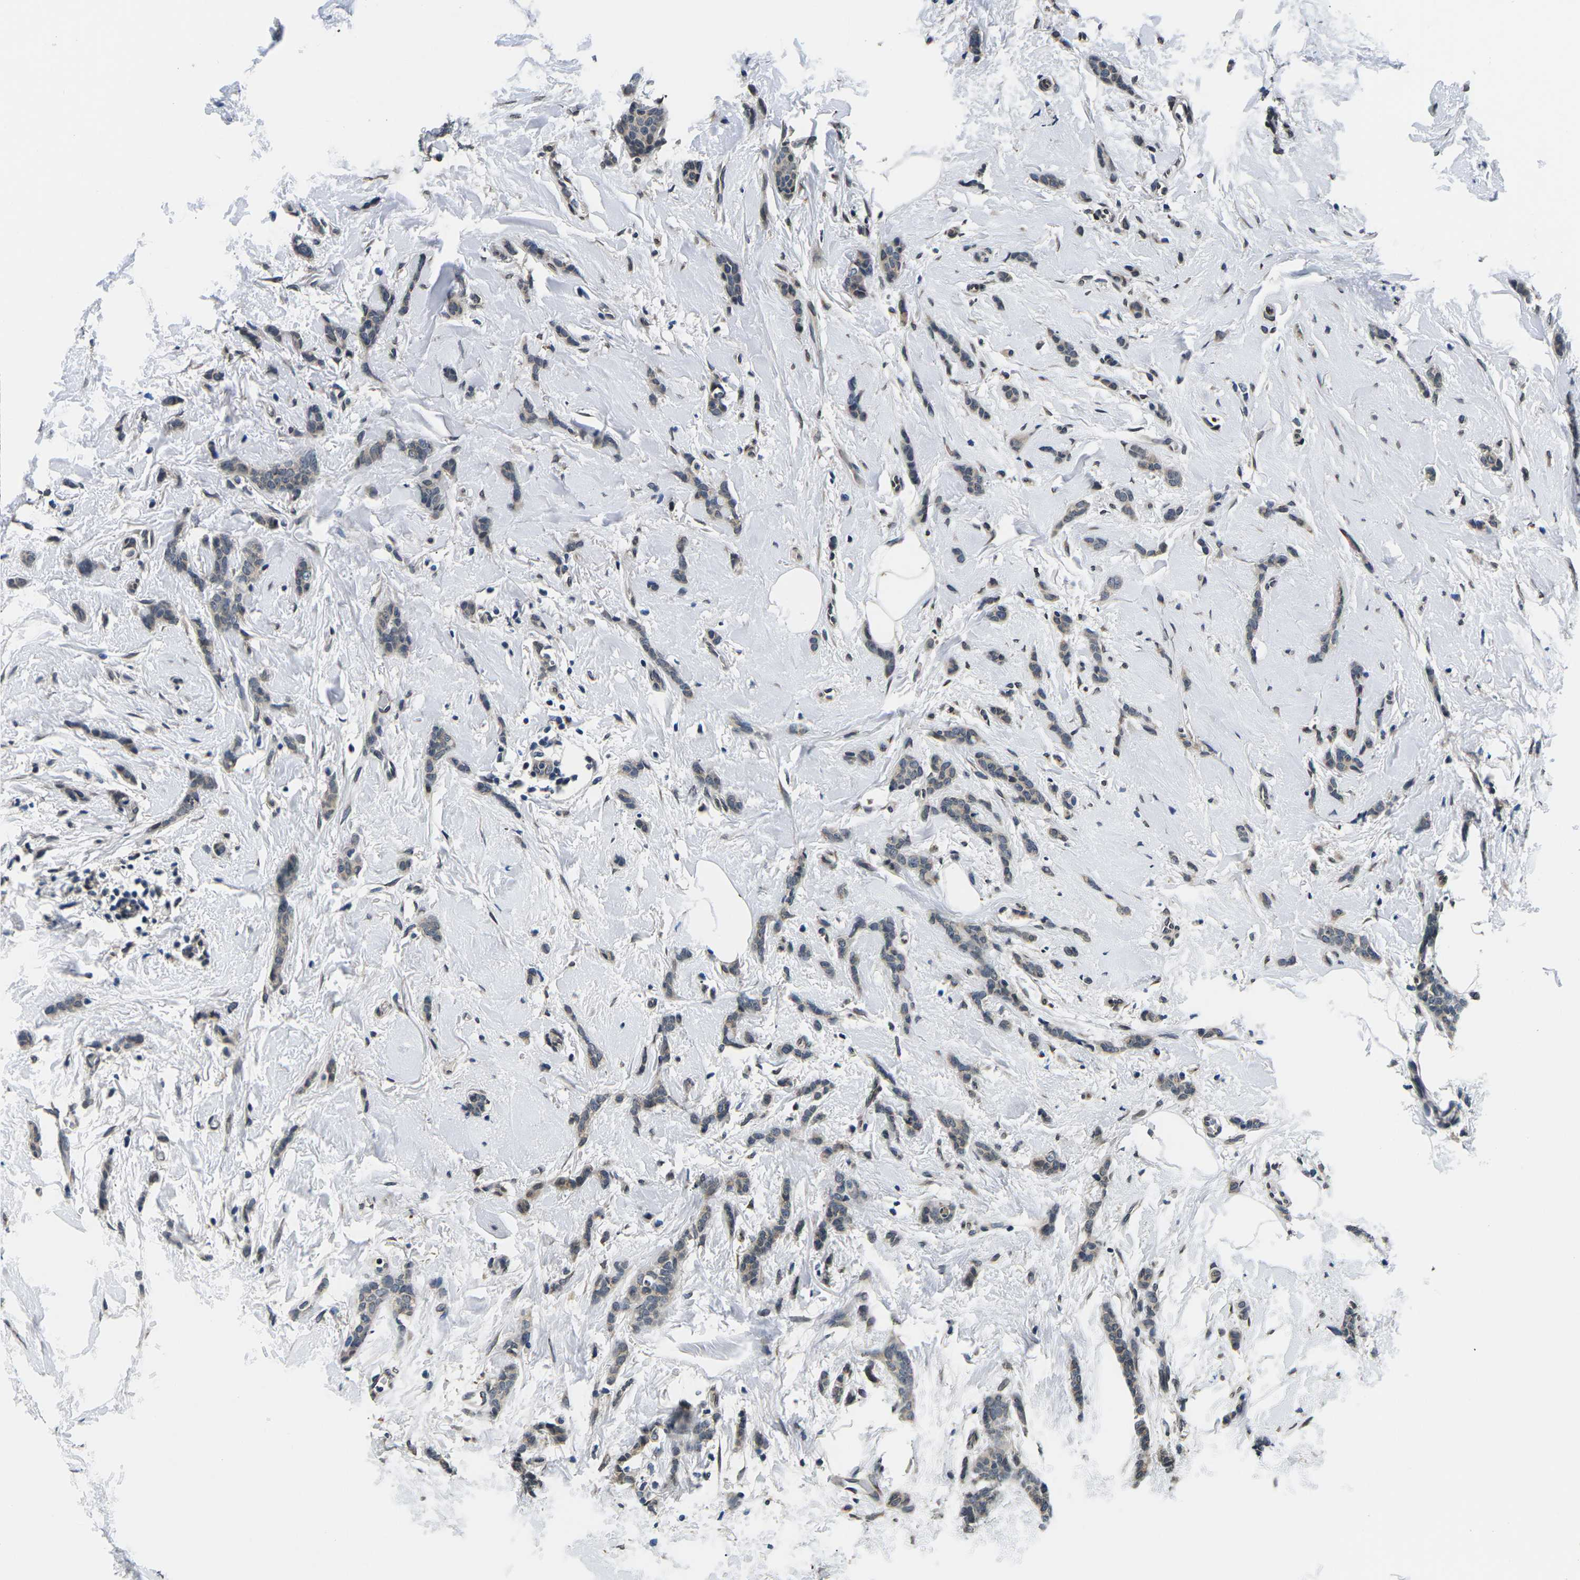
{"staining": {"intensity": "weak", "quantity": ">75%", "location": "cytoplasmic/membranous"}, "tissue": "breast cancer", "cell_type": "Tumor cells", "image_type": "cancer", "snomed": [{"axis": "morphology", "description": "Lobular carcinoma"}, {"axis": "topography", "description": "Skin"}, {"axis": "topography", "description": "Breast"}], "caption": "A brown stain highlights weak cytoplasmic/membranous staining of a protein in lobular carcinoma (breast) tumor cells.", "gene": "SNX10", "patient": {"sex": "female", "age": 46}}